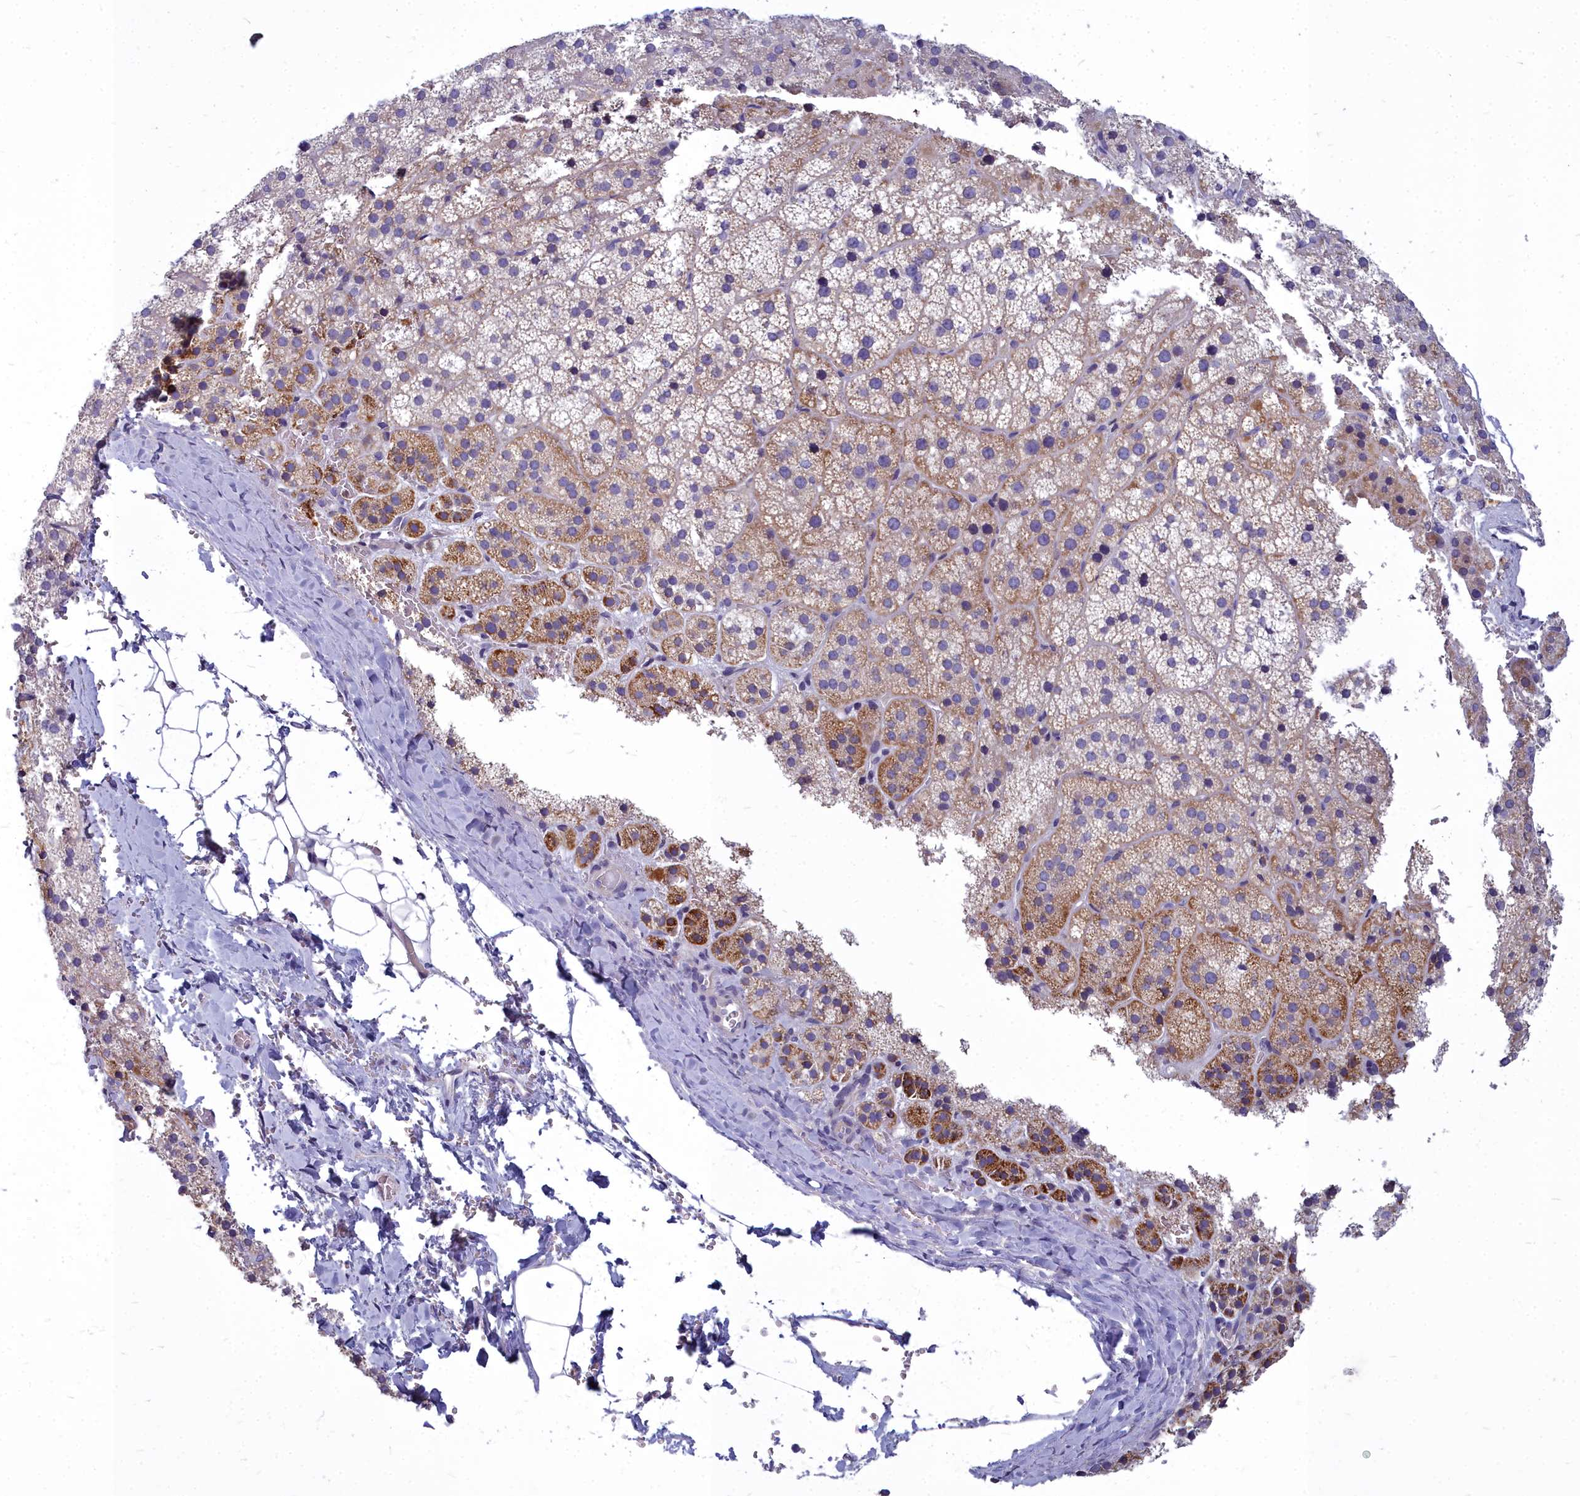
{"staining": {"intensity": "moderate", "quantity": "<25%", "location": "cytoplasmic/membranous"}, "tissue": "adrenal gland", "cell_type": "Glandular cells", "image_type": "normal", "snomed": [{"axis": "morphology", "description": "Normal tissue, NOS"}, {"axis": "topography", "description": "Adrenal gland"}], "caption": "Glandular cells demonstrate low levels of moderate cytoplasmic/membranous expression in approximately <25% of cells in unremarkable adrenal gland. The staining was performed using DAB (3,3'-diaminobenzidine), with brown indicating positive protein expression. Nuclei are stained blue with hematoxylin.", "gene": "COX20", "patient": {"sex": "female", "age": 44}}